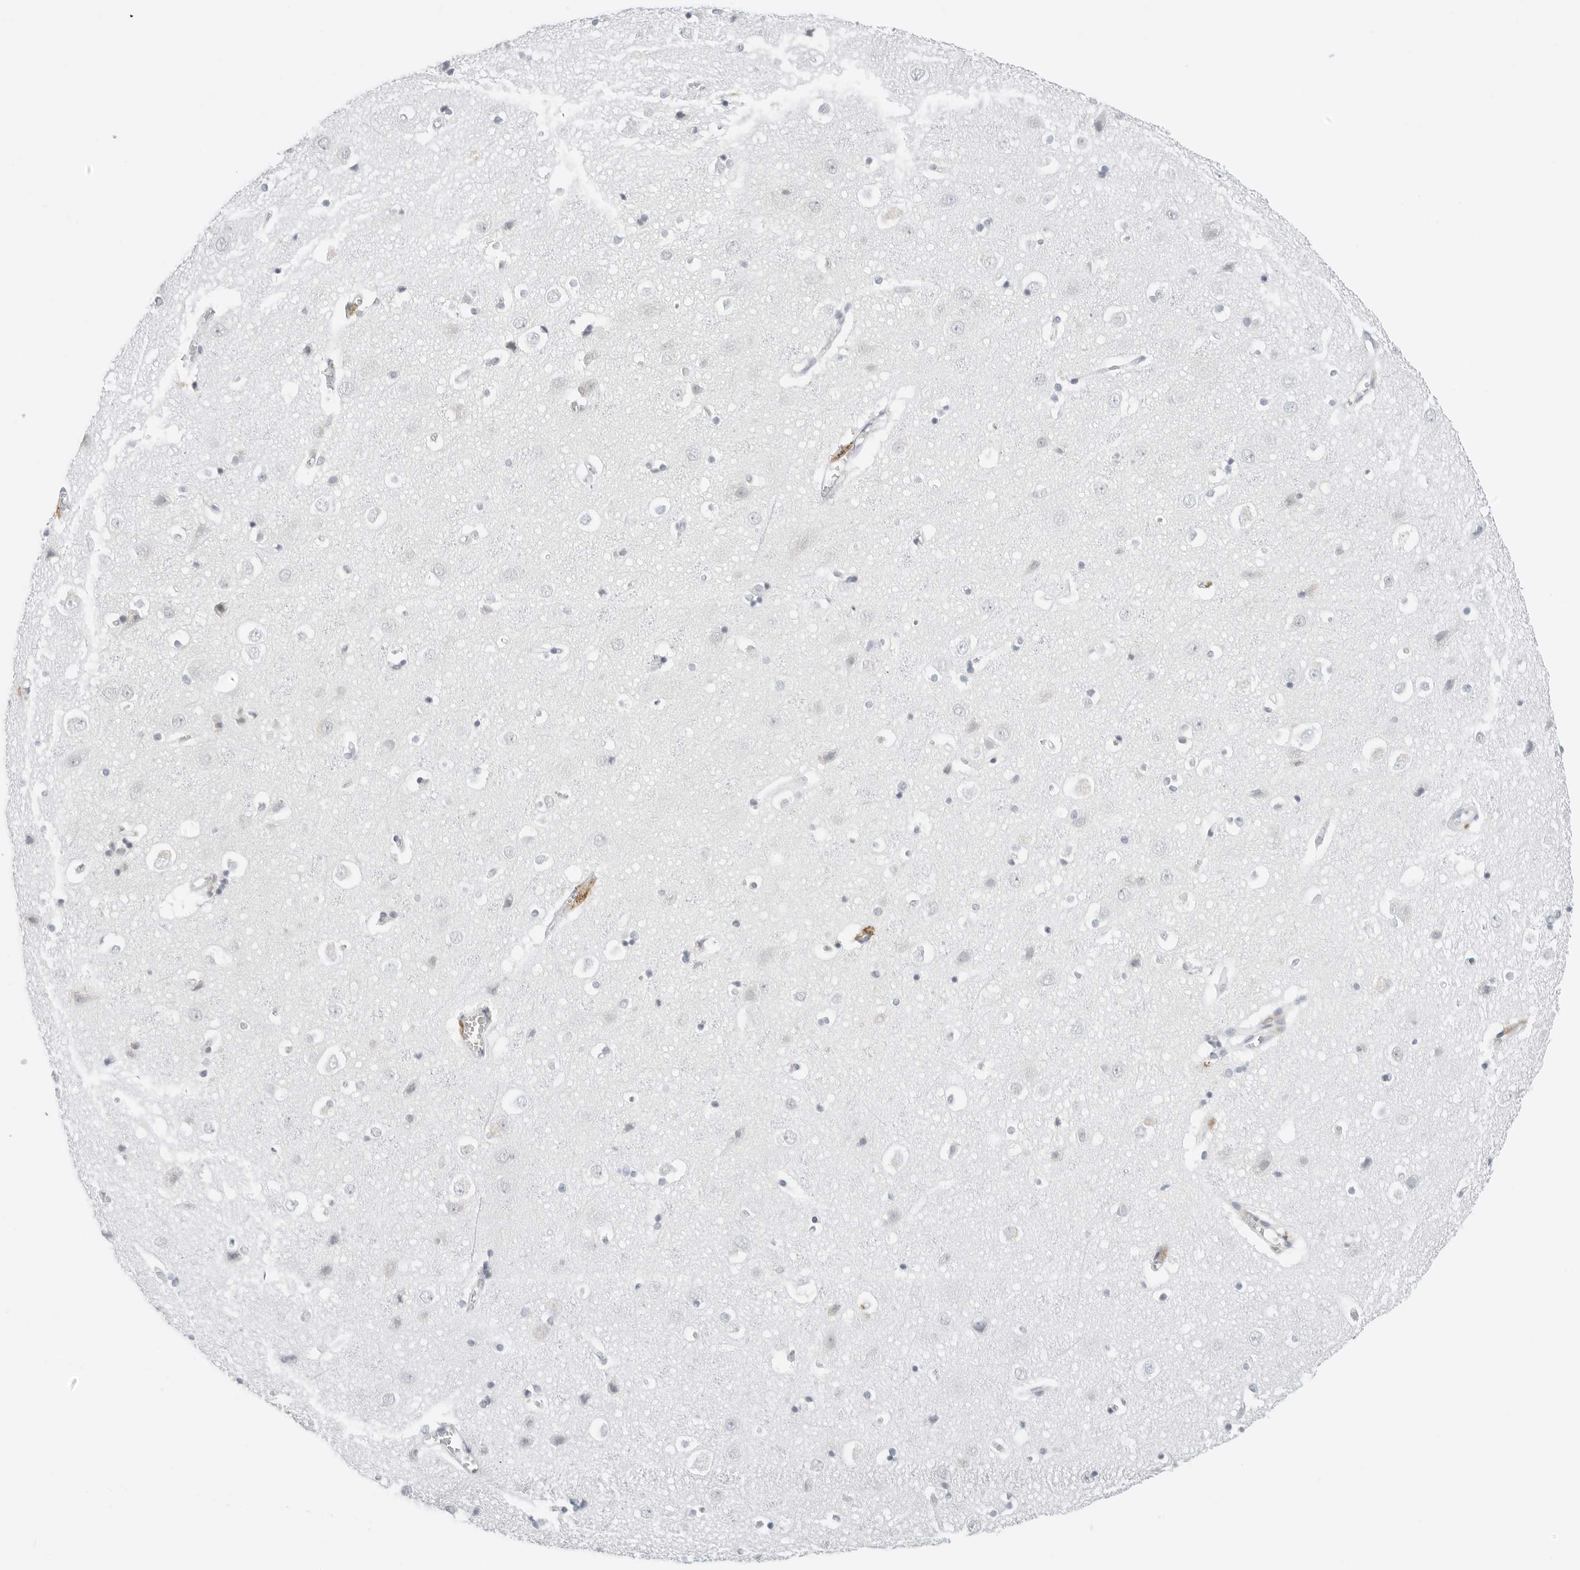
{"staining": {"intensity": "negative", "quantity": "none", "location": "none"}, "tissue": "cerebral cortex", "cell_type": "Endothelial cells", "image_type": "normal", "snomed": [{"axis": "morphology", "description": "Normal tissue, NOS"}, {"axis": "topography", "description": "Cerebral cortex"}], "caption": "Endothelial cells are negative for protein expression in benign human cerebral cortex. The staining is performed using DAB brown chromogen with nuclei counter-stained in using hematoxylin.", "gene": "RC3H1", "patient": {"sex": "male", "age": 54}}